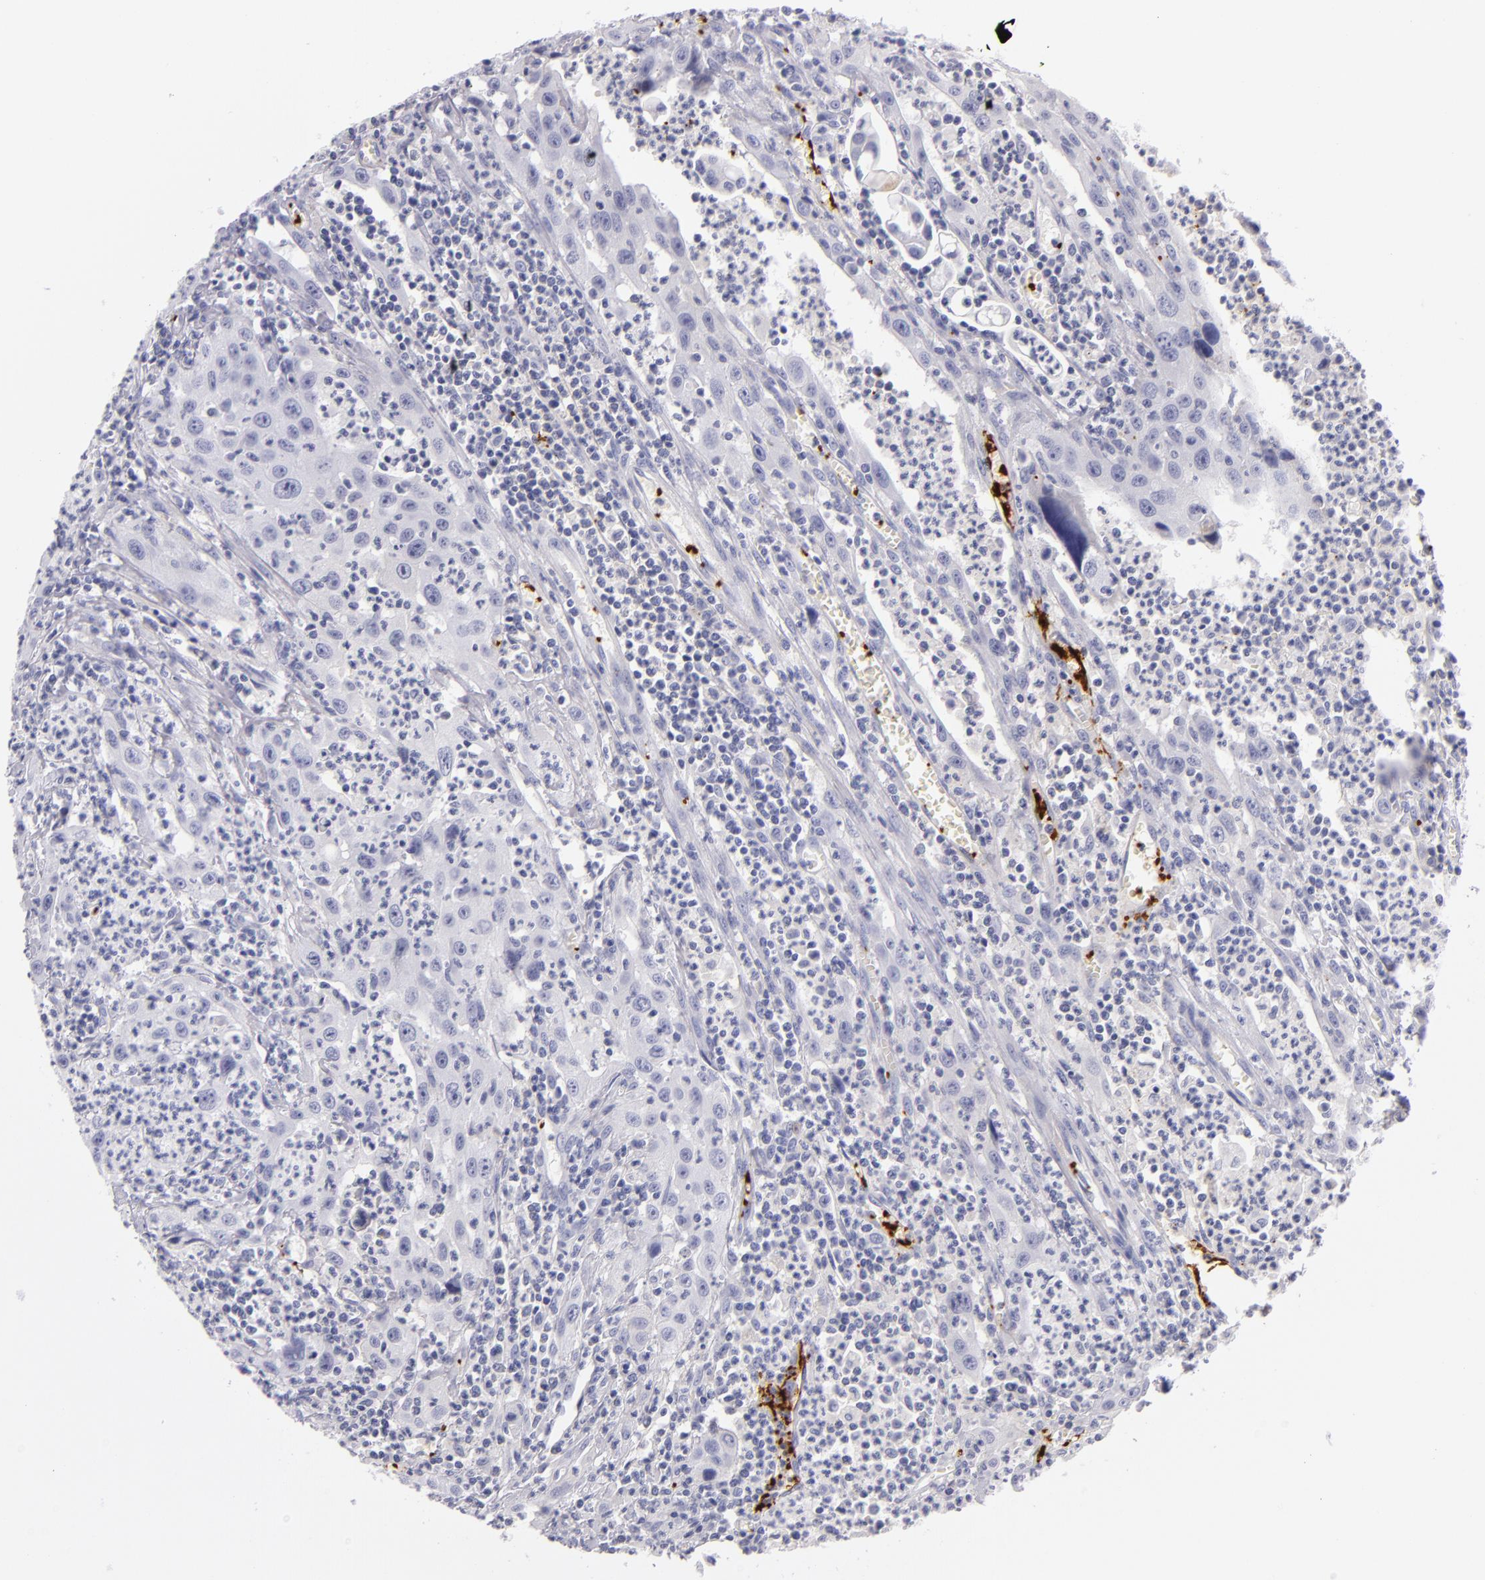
{"staining": {"intensity": "negative", "quantity": "none", "location": "none"}, "tissue": "urothelial cancer", "cell_type": "Tumor cells", "image_type": "cancer", "snomed": [{"axis": "morphology", "description": "Urothelial carcinoma, High grade"}, {"axis": "topography", "description": "Urinary bladder"}], "caption": "Immunohistochemistry (IHC) photomicrograph of neoplastic tissue: high-grade urothelial carcinoma stained with DAB displays no significant protein expression in tumor cells.", "gene": "GP1BA", "patient": {"sex": "male", "age": 66}}